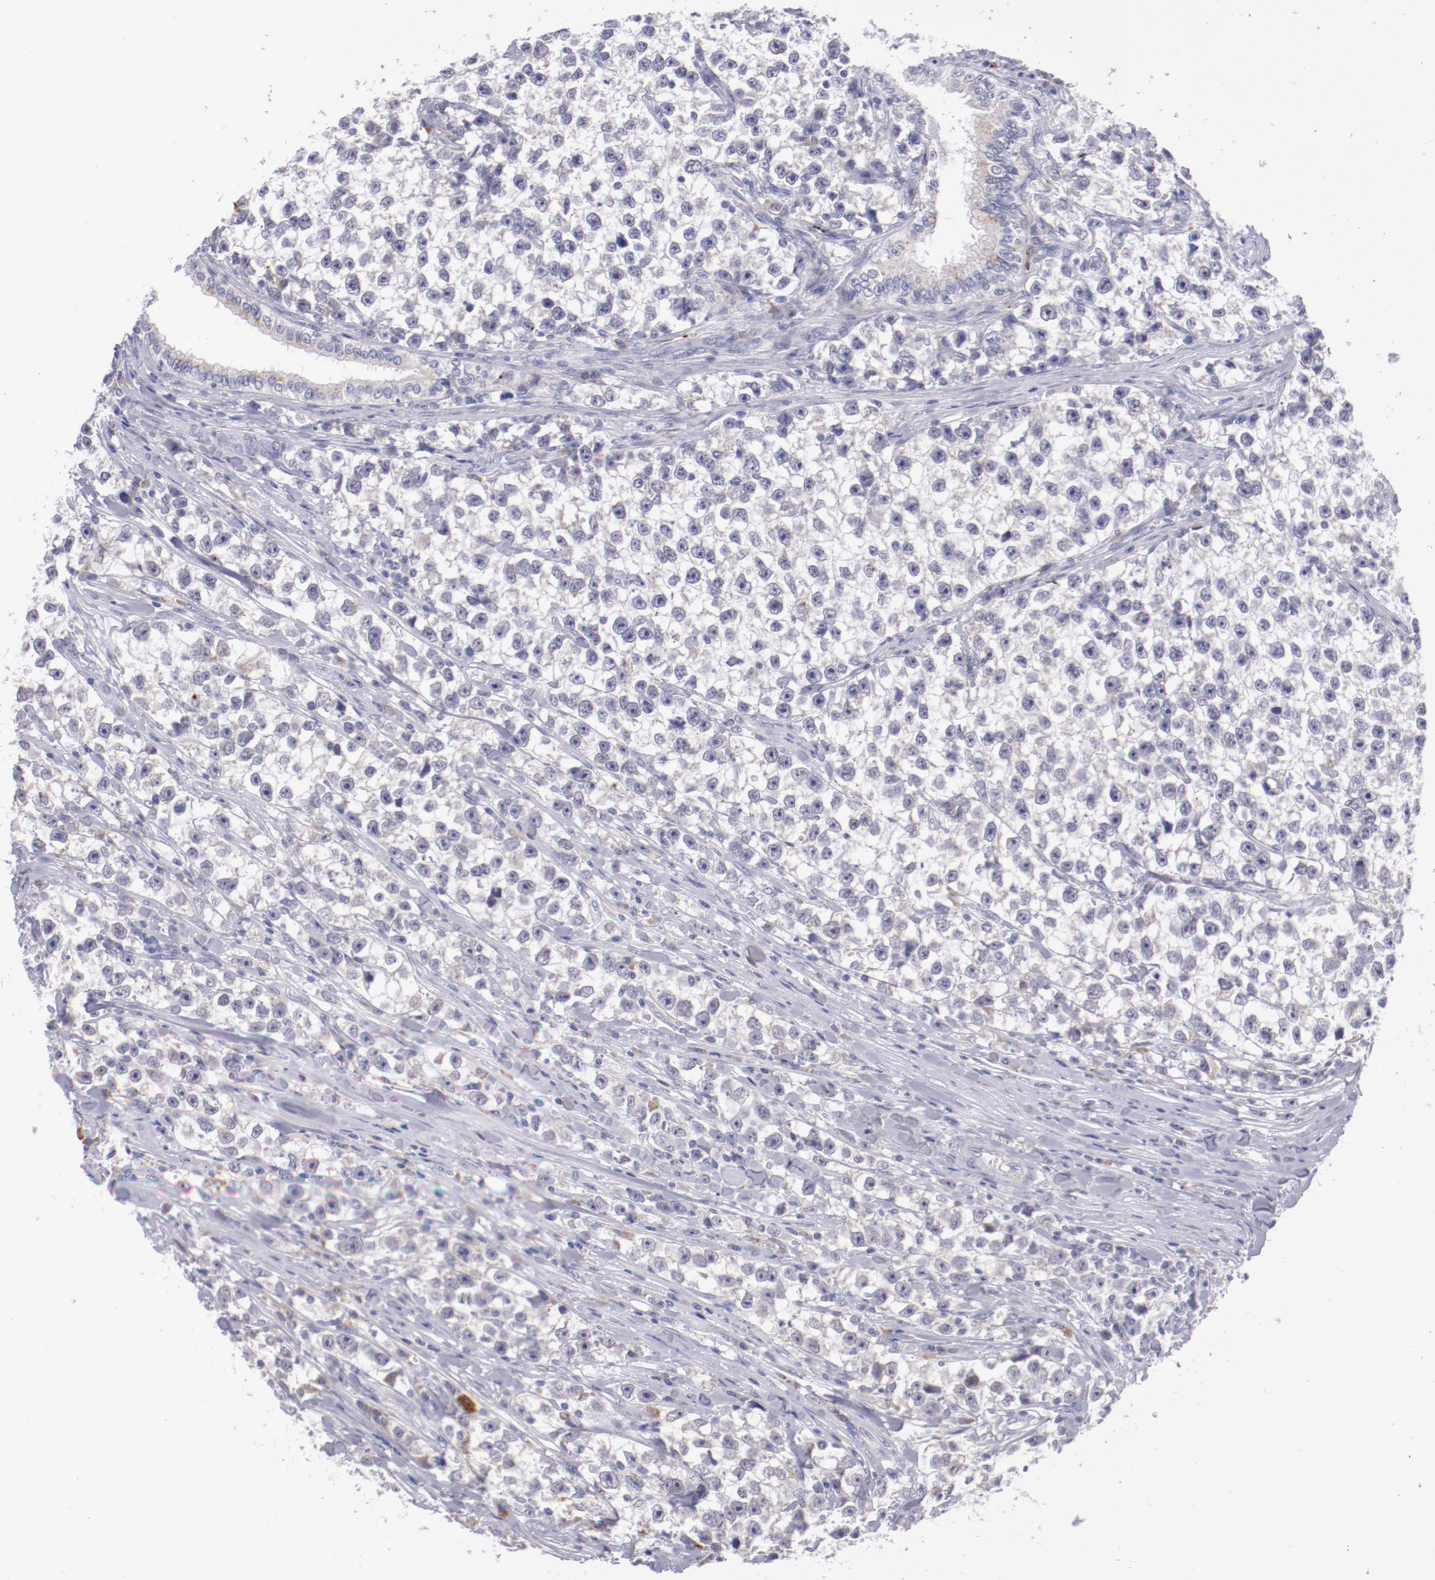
{"staining": {"intensity": "negative", "quantity": "none", "location": "none"}, "tissue": "testis cancer", "cell_type": "Tumor cells", "image_type": "cancer", "snomed": [{"axis": "morphology", "description": "Seminoma, NOS"}, {"axis": "morphology", "description": "Carcinoma, Embryonal, NOS"}, {"axis": "topography", "description": "Testis"}], "caption": "Testis cancer (embryonal carcinoma) was stained to show a protein in brown. There is no significant expression in tumor cells.", "gene": "TRAF3", "patient": {"sex": "male", "age": 30}}